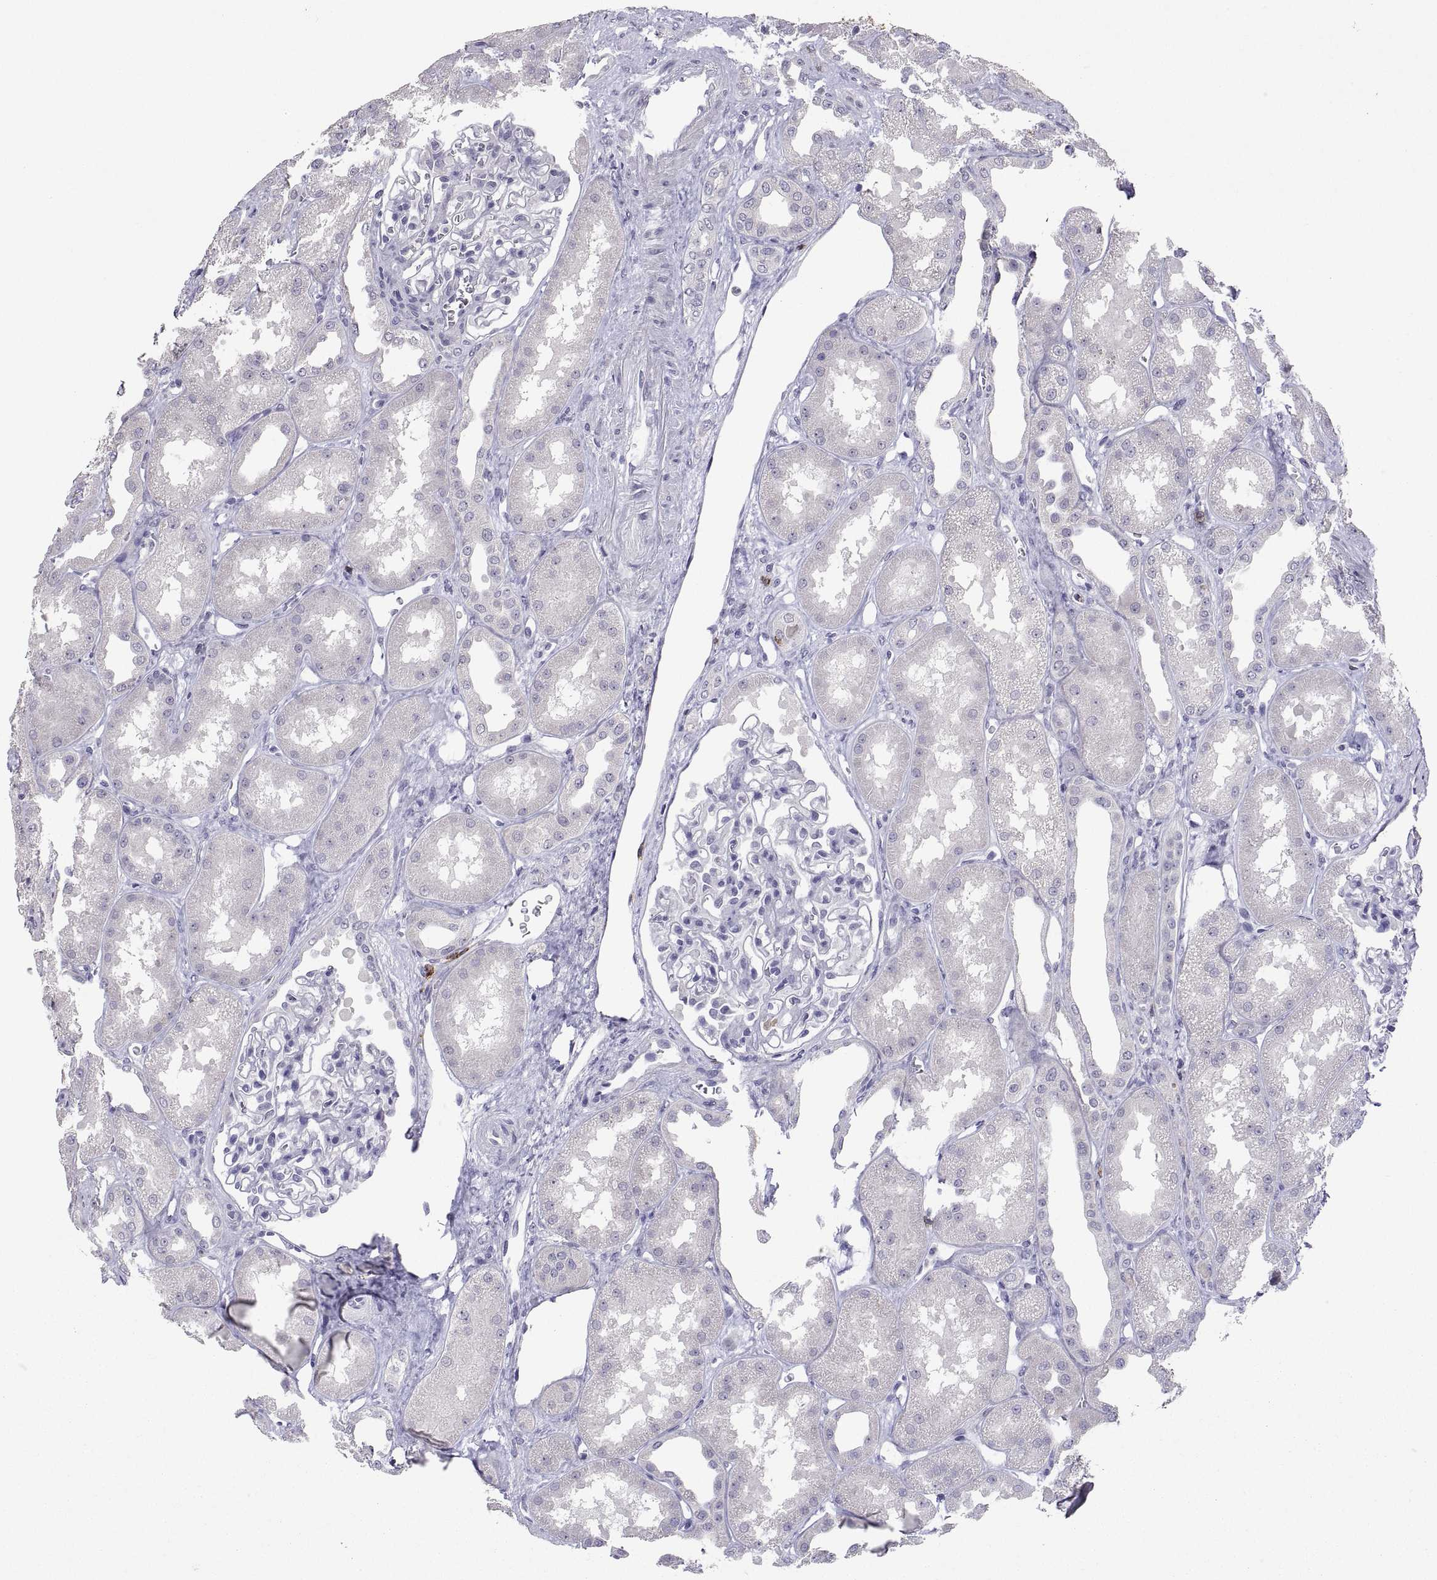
{"staining": {"intensity": "negative", "quantity": "none", "location": "none"}, "tissue": "kidney", "cell_type": "Cells in glomeruli", "image_type": "normal", "snomed": [{"axis": "morphology", "description": "Normal tissue, NOS"}, {"axis": "topography", "description": "Kidney"}], "caption": "Immunohistochemistry (IHC) image of normal kidney: human kidney stained with DAB (3,3'-diaminobenzidine) displays no significant protein staining in cells in glomeruli. (DAB (3,3'-diaminobenzidine) immunohistochemistry (IHC), high magnification).", "gene": "MS4A1", "patient": {"sex": "male", "age": 61}}